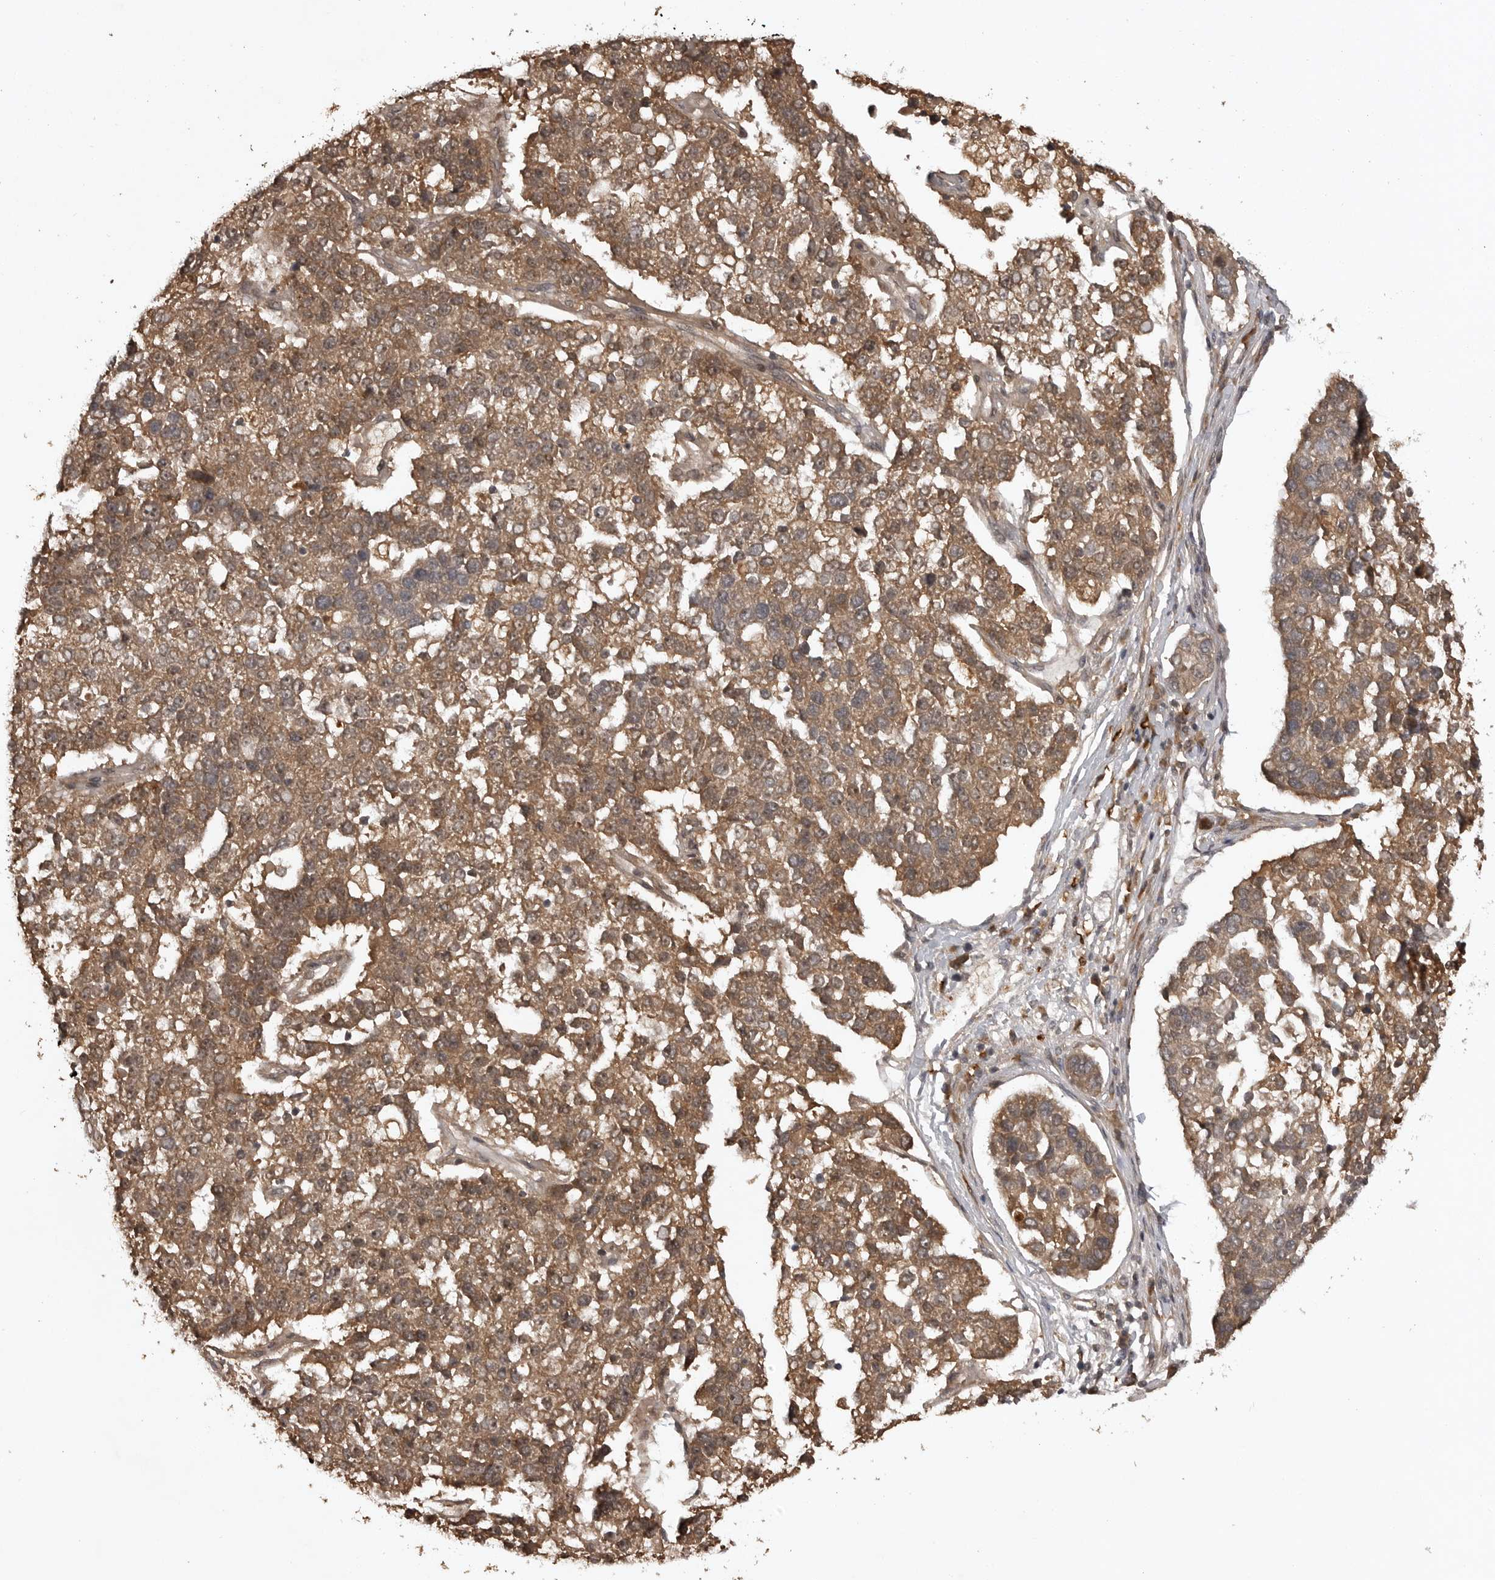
{"staining": {"intensity": "moderate", "quantity": ">75%", "location": "cytoplasmic/membranous"}, "tissue": "pancreatic cancer", "cell_type": "Tumor cells", "image_type": "cancer", "snomed": [{"axis": "morphology", "description": "Adenocarcinoma, NOS"}, {"axis": "topography", "description": "Pancreas"}], "caption": "Tumor cells exhibit medium levels of moderate cytoplasmic/membranous expression in approximately >75% of cells in pancreatic cancer (adenocarcinoma).", "gene": "AKAP7", "patient": {"sex": "female", "age": 61}}